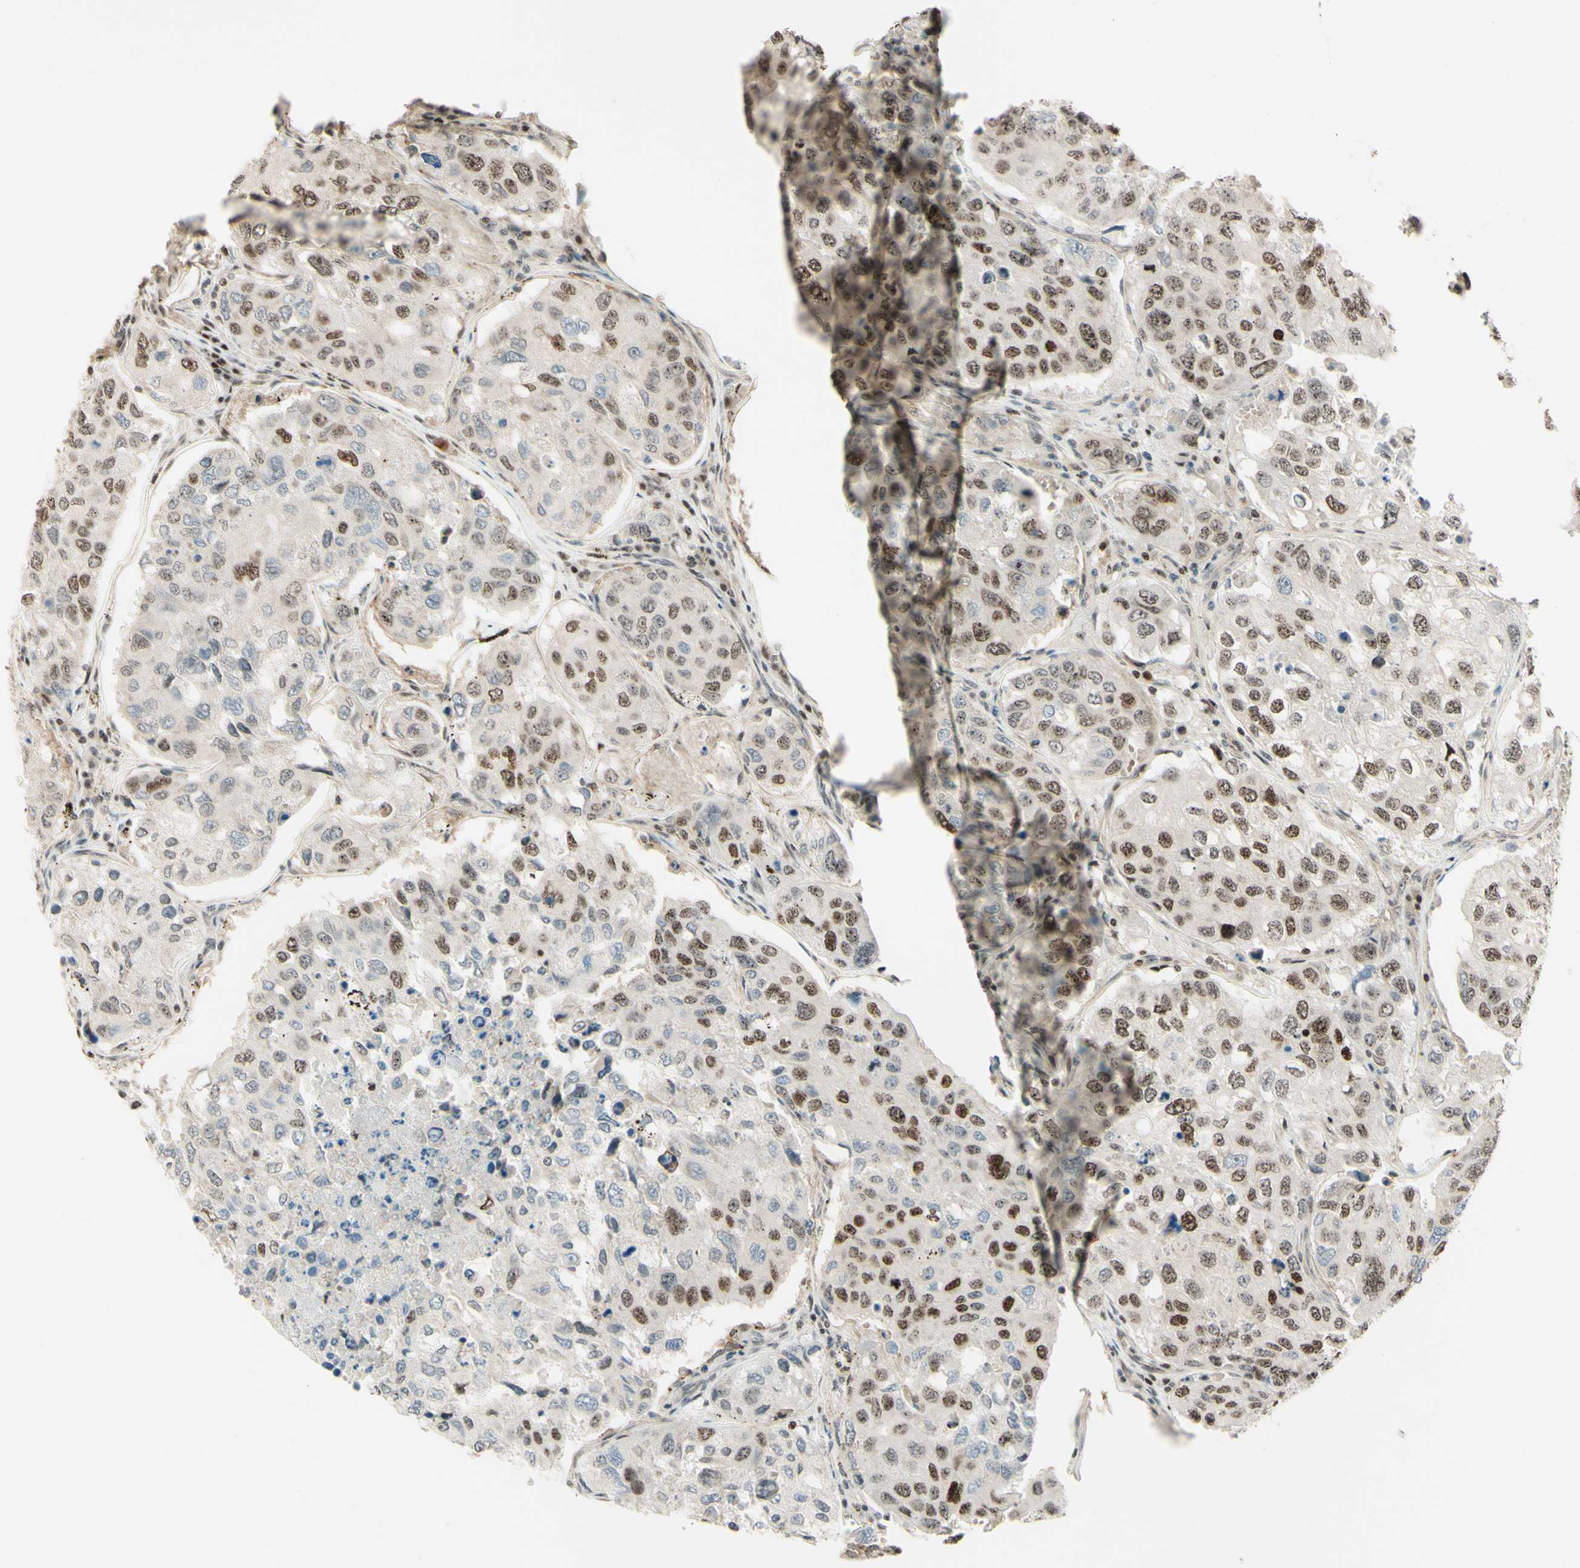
{"staining": {"intensity": "moderate", "quantity": "25%-75%", "location": "cytoplasmic/membranous,nuclear"}, "tissue": "urothelial cancer", "cell_type": "Tumor cells", "image_type": "cancer", "snomed": [{"axis": "morphology", "description": "Urothelial carcinoma, High grade"}, {"axis": "topography", "description": "Lymph node"}, {"axis": "topography", "description": "Urinary bladder"}], "caption": "Urothelial carcinoma (high-grade) tissue exhibits moderate cytoplasmic/membranous and nuclear staining in about 25%-75% of tumor cells, visualized by immunohistochemistry.", "gene": "CDKL5", "patient": {"sex": "male", "age": 51}}